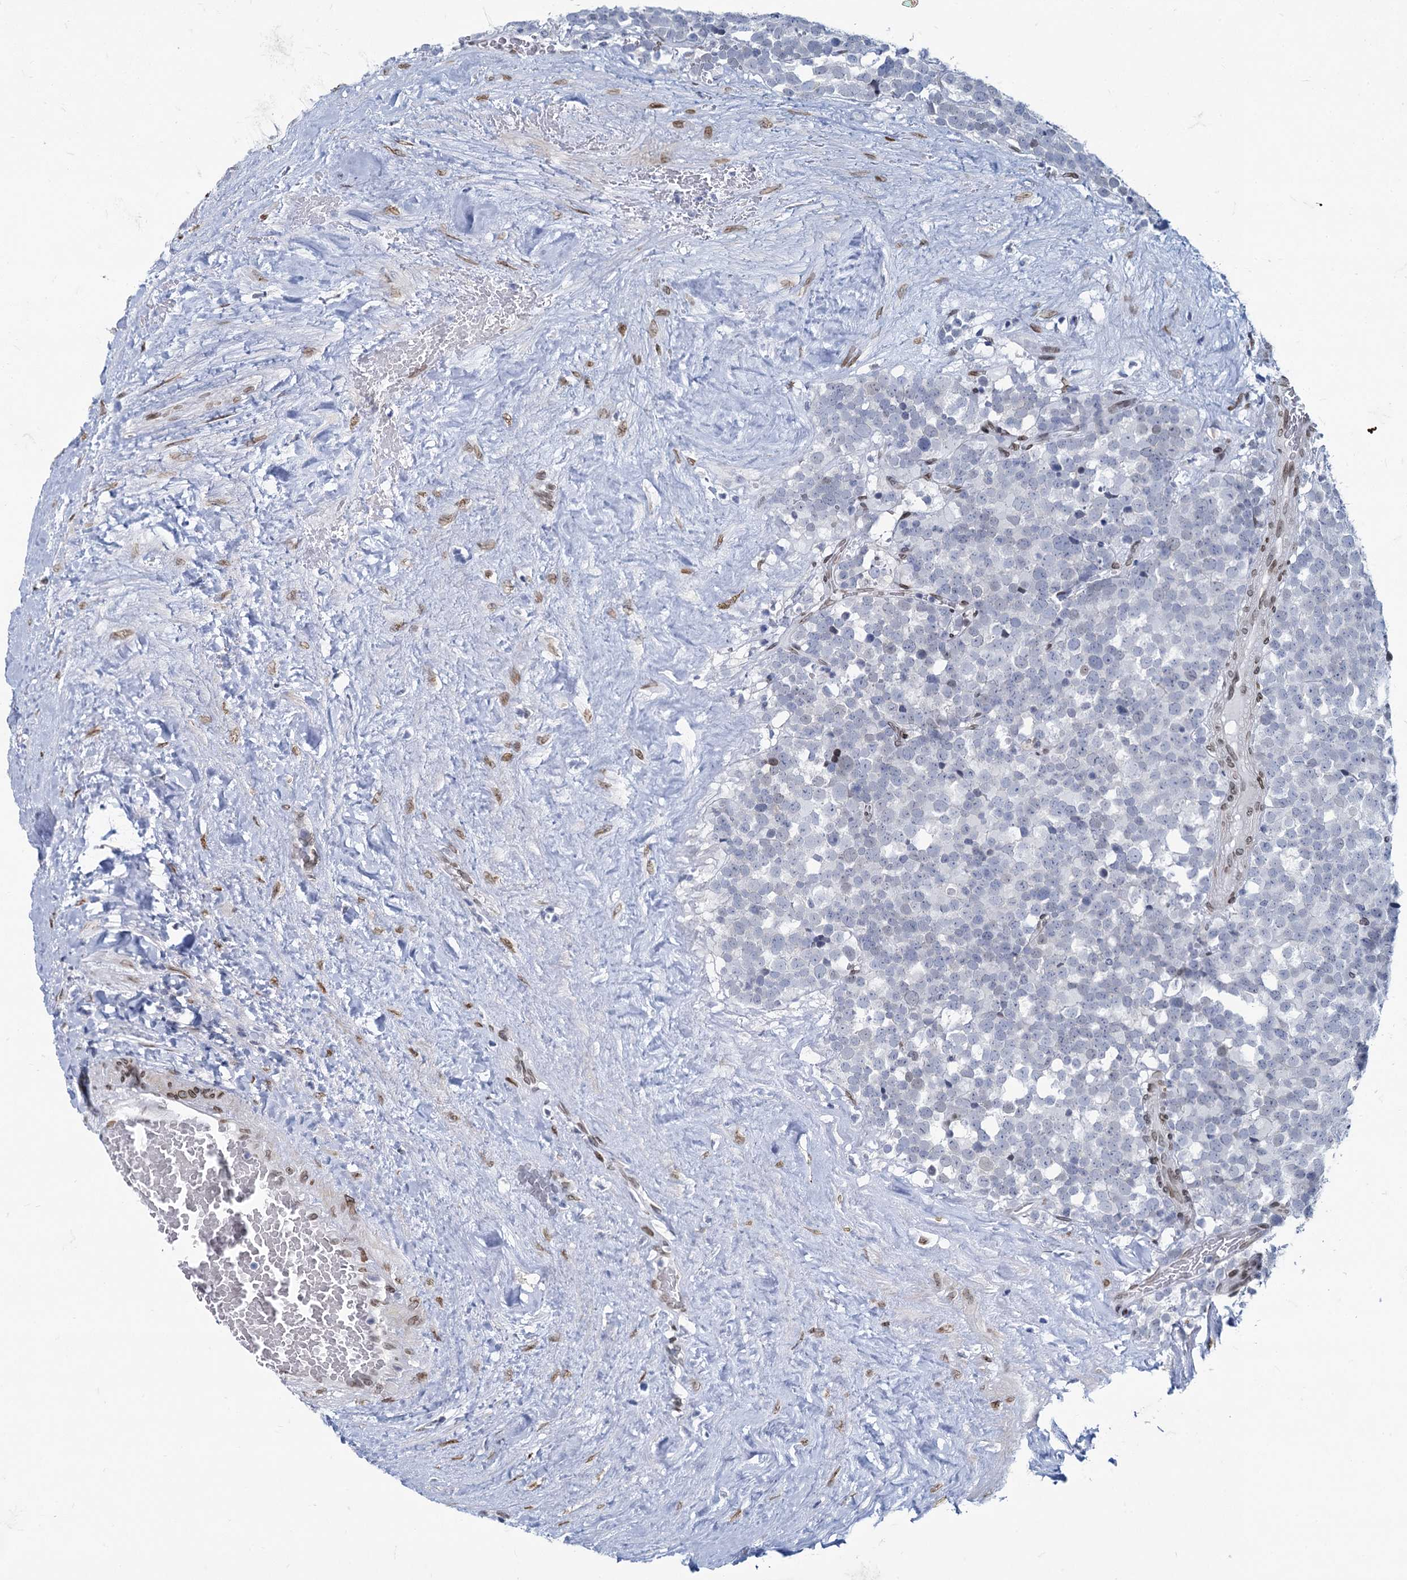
{"staining": {"intensity": "negative", "quantity": "none", "location": "none"}, "tissue": "testis cancer", "cell_type": "Tumor cells", "image_type": "cancer", "snomed": [{"axis": "morphology", "description": "Seminoma, NOS"}, {"axis": "topography", "description": "Testis"}], "caption": "High power microscopy image of an immunohistochemistry (IHC) photomicrograph of testis cancer (seminoma), revealing no significant positivity in tumor cells. (DAB (3,3'-diaminobenzidine) immunohistochemistry visualized using brightfield microscopy, high magnification).", "gene": "PRSS35", "patient": {"sex": "male", "age": 71}}